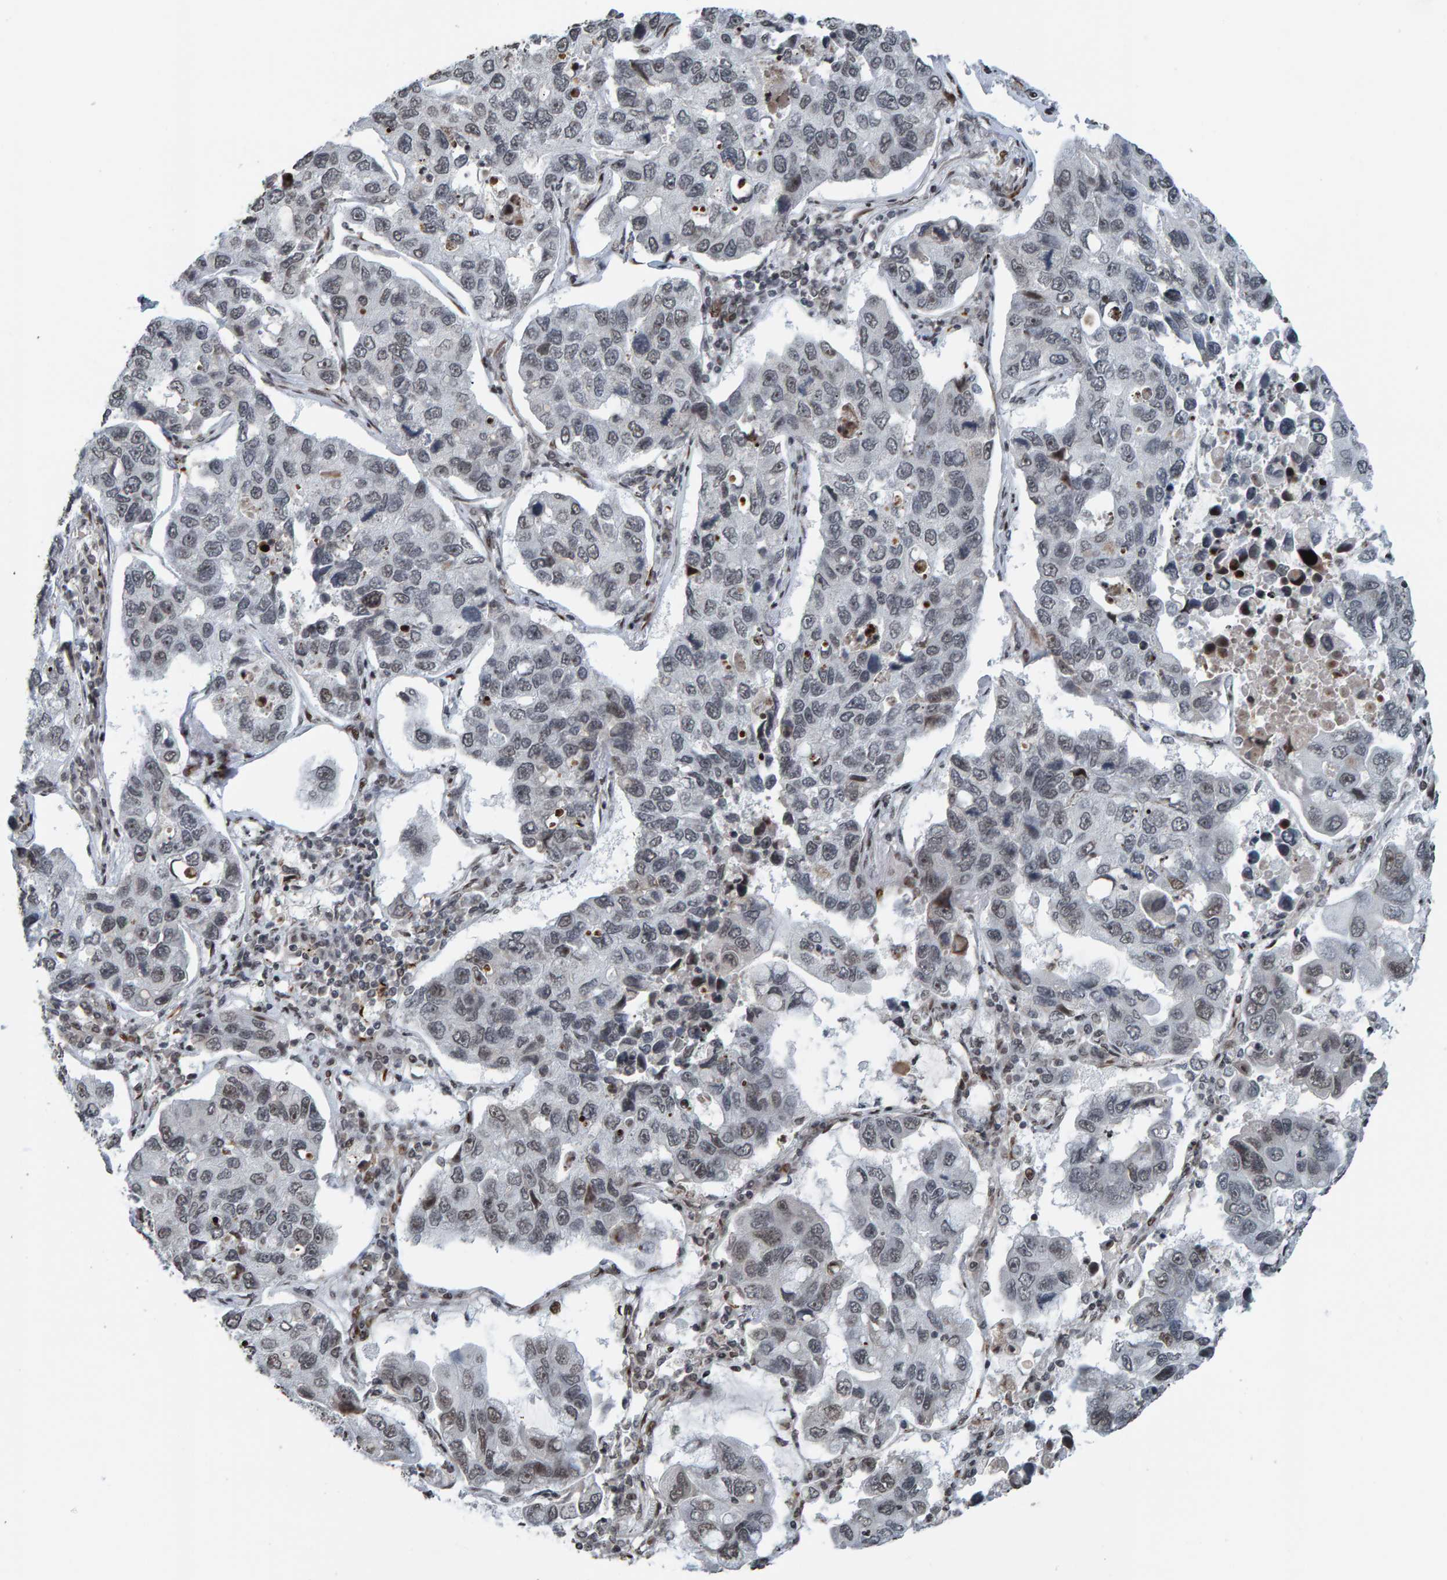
{"staining": {"intensity": "weak", "quantity": "<25%", "location": "nuclear"}, "tissue": "lung cancer", "cell_type": "Tumor cells", "image_type": "cancer", "snomed": [{"axis": "morphology", "description": "Adenocarcinoma, NOS"}, {"axis": "topography", "description": "Lung"}], "caption": "IHC photomicrograph of neoplastic tissue: human lung cancer (adenocarcinoma) stained with DAB reveals no significant protein positivity in tumor cells.", "gene": "ZNF366", "patient": {"sex": "male", "age": 64}}